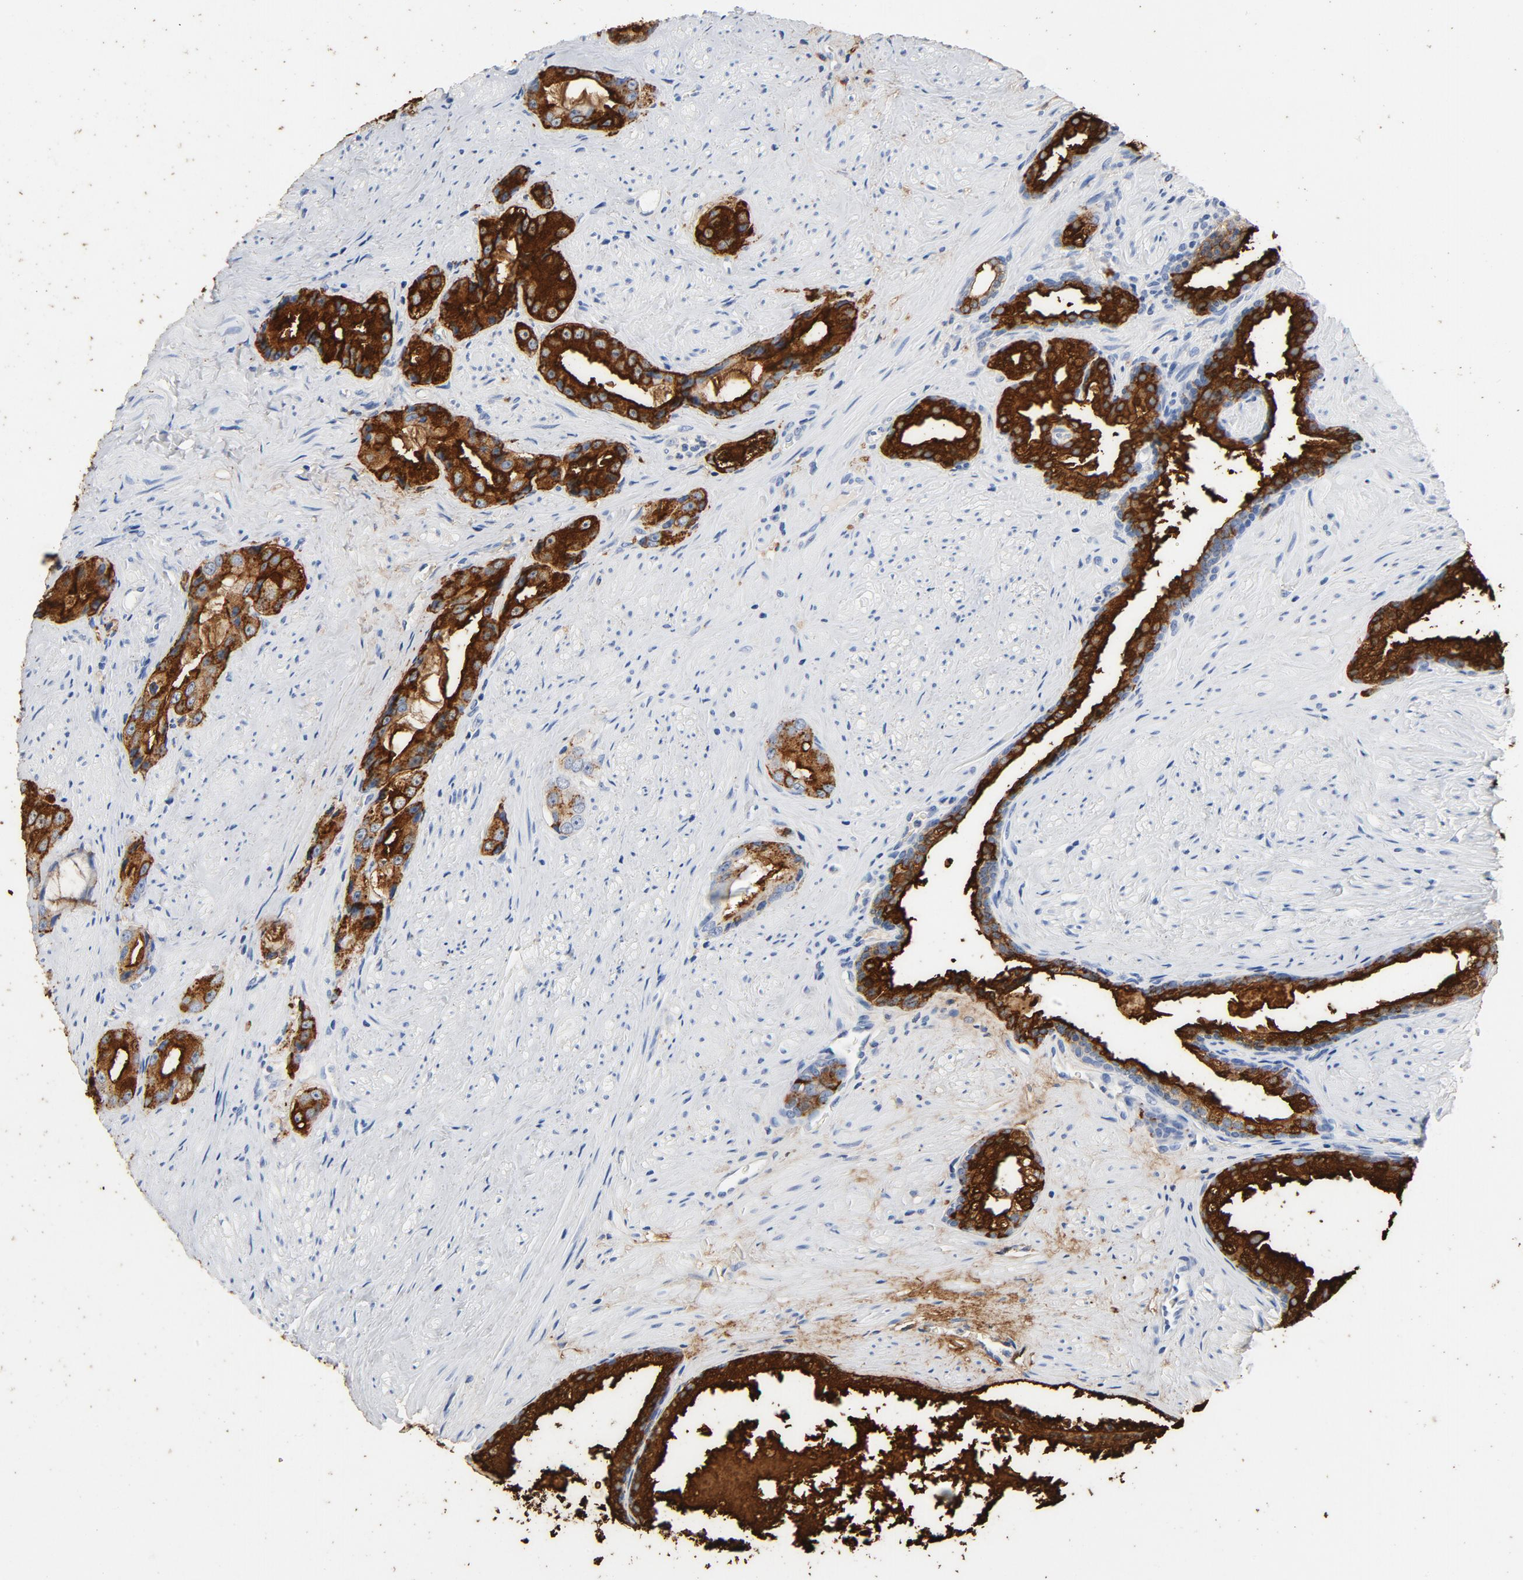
{"staining": {"intensity": "strong", "quantity": ">75%", "location": "cytoplasmic/membranous"}, "tissue": "prostate cancer", "cell_type": "Tumor cells", "image_type": "cancer", "snomed": [{"axis": "morphology", "description": "Adenocarcinoma, Medium grade"}, {"axis": "topography", "description": "Prostate"}], "caption": "A micrograph showing strong cytoplasmic/membranous expression in approximately >75% of tumor cells in prostate medium-grade adenocarcinoma, as visualized by brown immunohistochemical staining.", "gene": "PTPRB", "patient": {"sex": "male", "age": 60}}